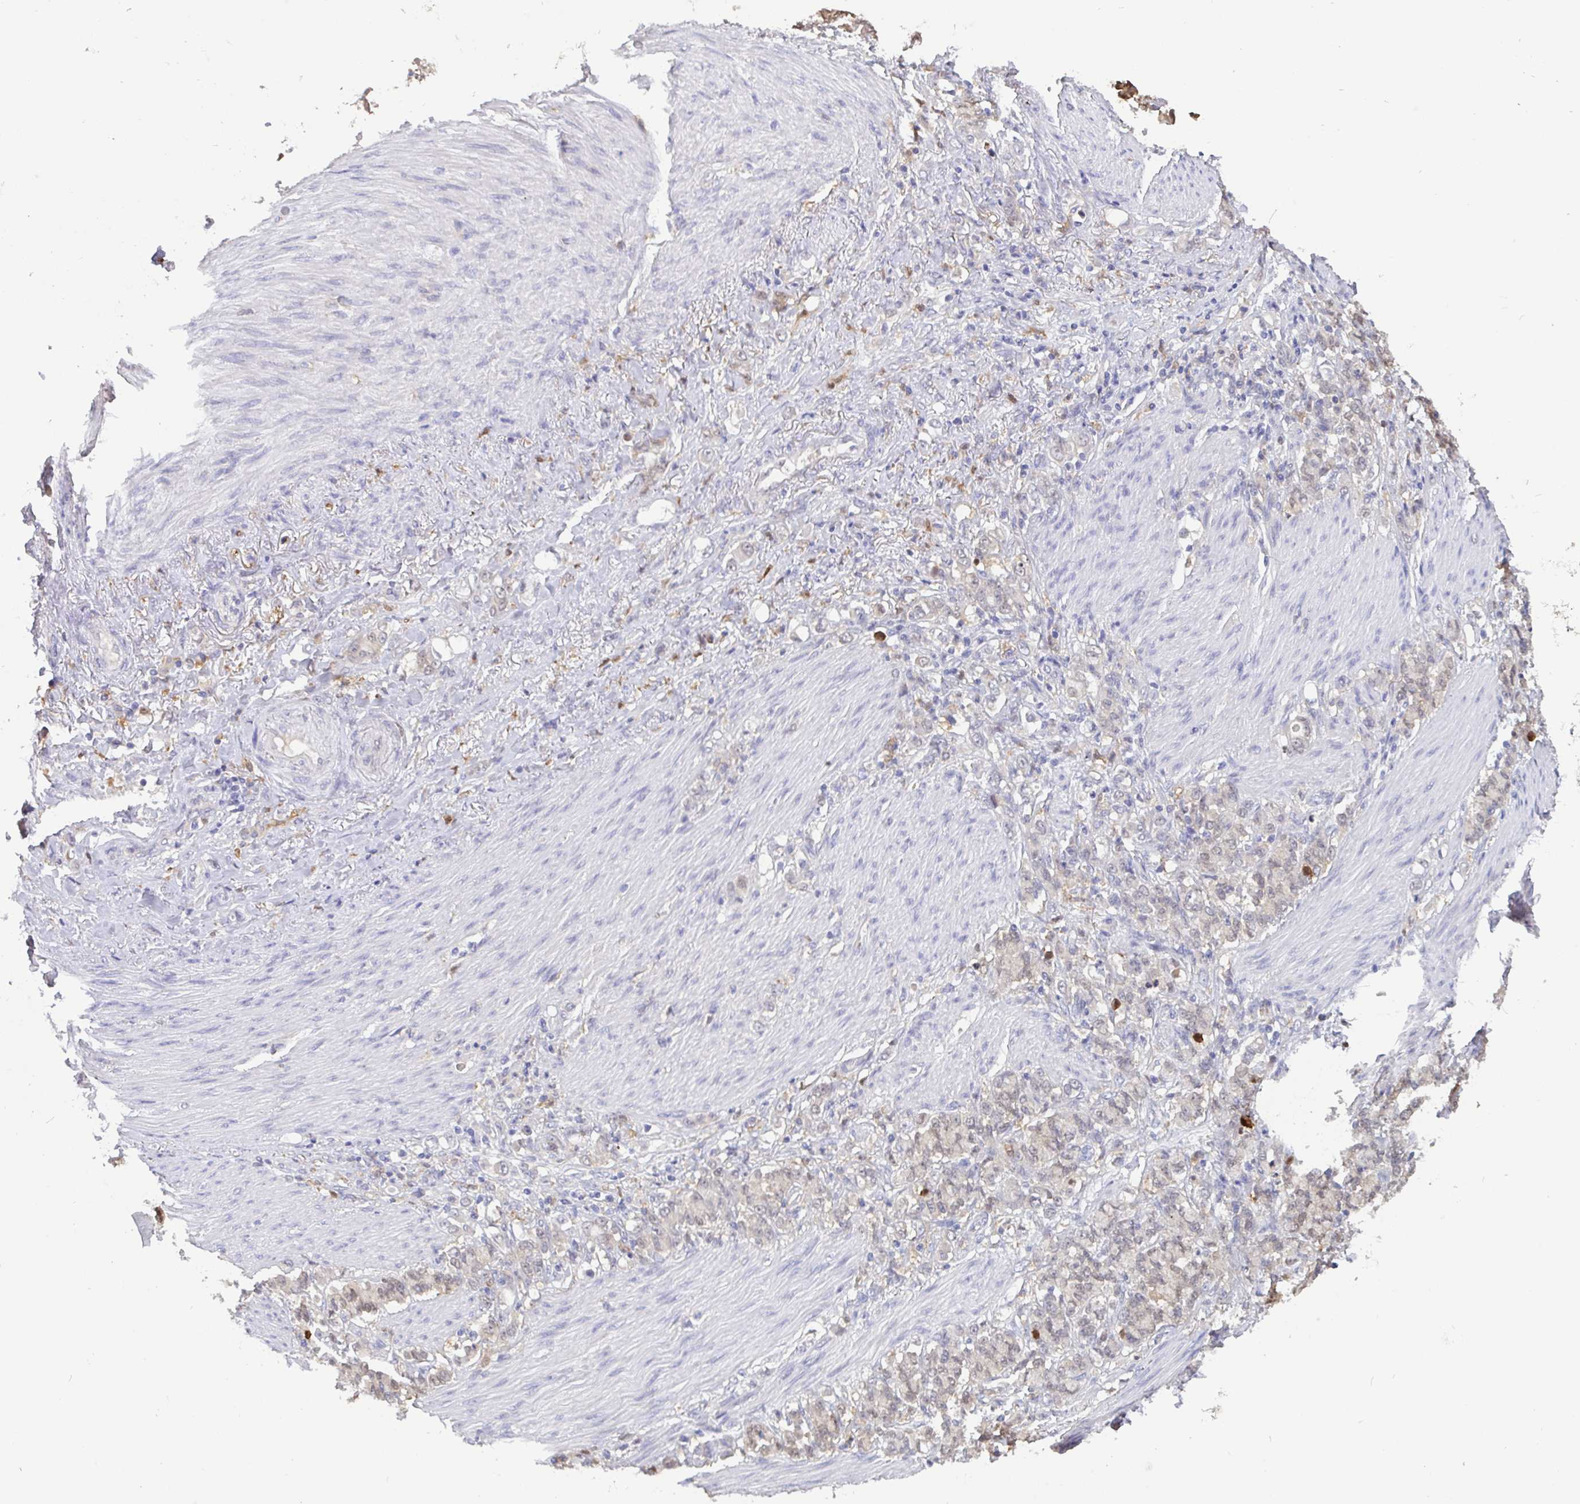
{"staining": {"intensity": "weak", "quantity": "25%-75%", "location": "cytoplasmic/membranous,nuclear"}, "tissue": "stomach cancer", "cell_type": "Tumor cells", "image_type": "cancer", "snomed": [{"axis": "morphology", "description": "Adenocarcinoma, NOS"}, {"axis": "topography", "description": "Stomach"}], "caption": "The image shows immunohistochemical staining of adenocarcinoma (stomach). There is weak cytoplasmic/membranous and nuclear expression is identified in approximately 25%-75% of tumor cells.", "gene": "IDH1", "patient": {"sex": "female", "age": 79}}